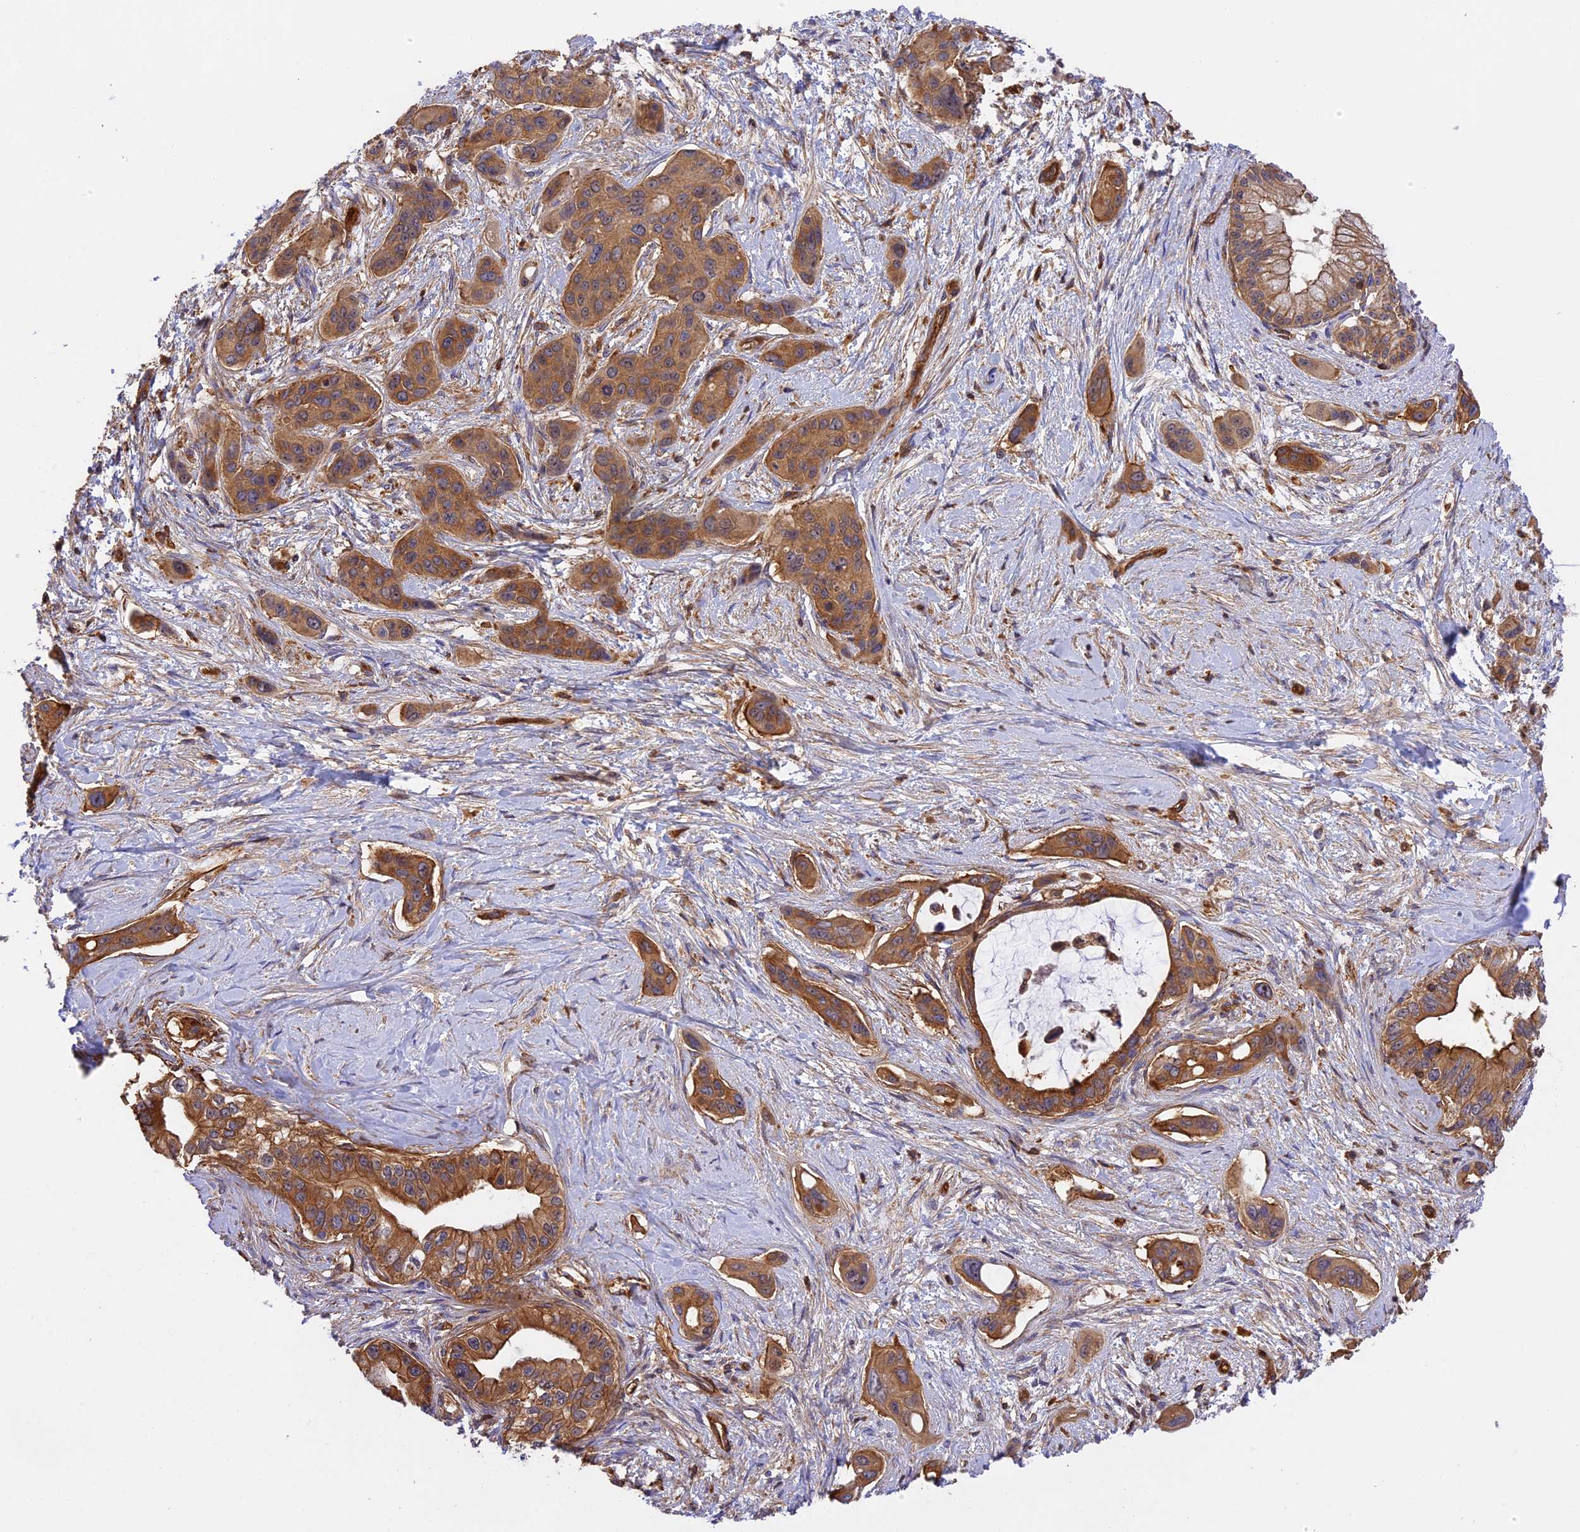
{"staining": {"intensity": "moderate", "quantity": ">75%", "location": "cytoplasmic/membranous"}, "tissue": "pancreatic cancer", "cell_type": "Tumor cells", "image_type": "cancer", "snomed": [{"axis": "morphology", "description": "Adenocarcinoma, NOS"}, {"axis": "topography", "description": "Pancreas"}], "caption": "A brown stain highlights moderate cytoplasmic/membranous positivity of a protein in human pancreatic cancer (adenocarcinoma) tumor cells. (DAB (3,3'-diaminobenzidine) = brown stain, brightfield microscopy at high magnification).", "gene": "C5orf22", "patient": {"sex": "male", "age": 72}}